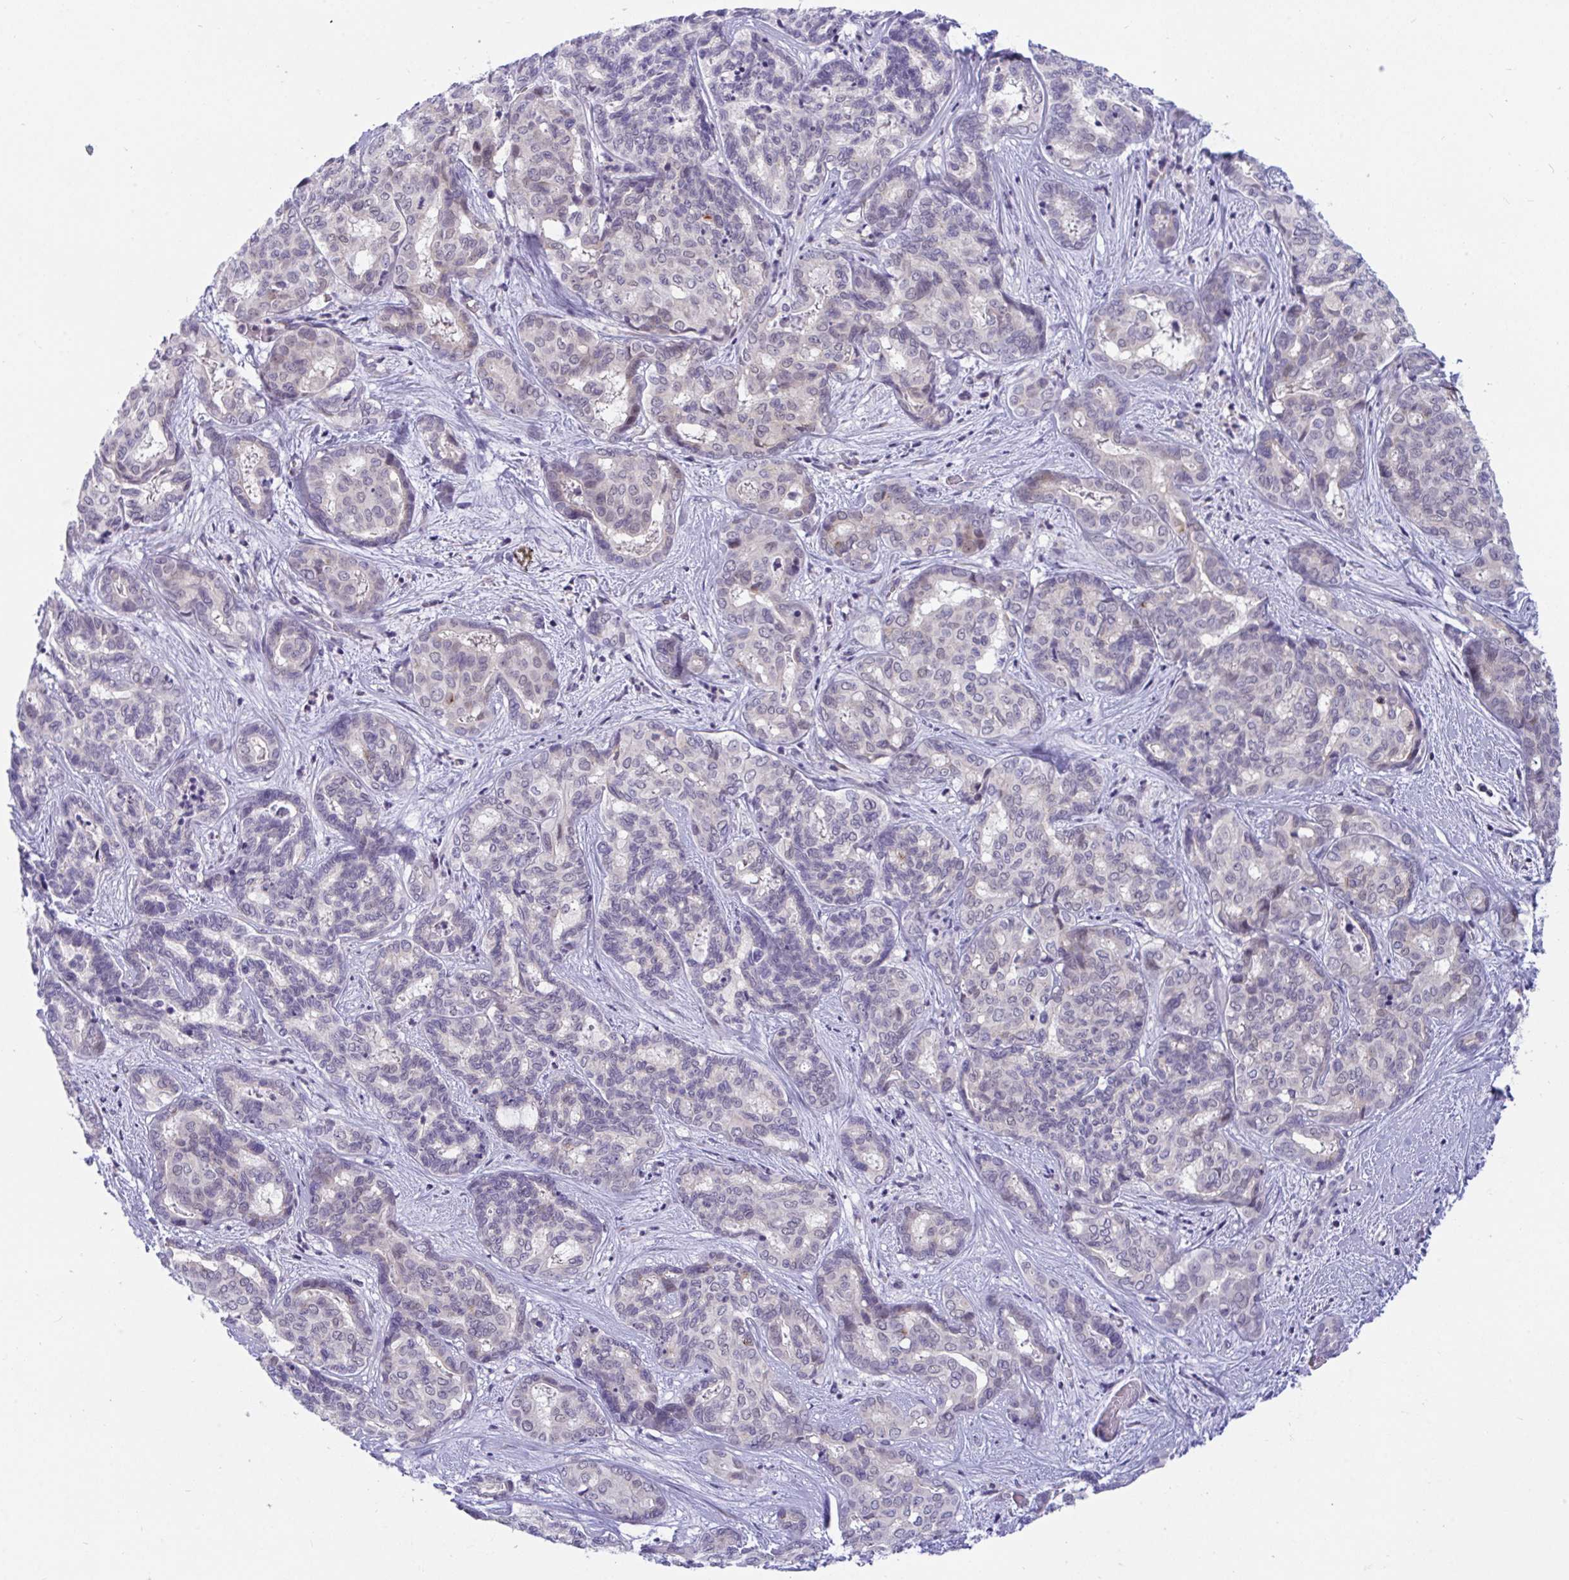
{"staining": {"intensity": "negative", "quantity": "none", "location": "none"}, "tissue": "liver cancer", "cell_type": "Tumor cells", "image_type": "cancer", "snomed": [{"axis": "morphology", "description": "Cholangiocarcinoma"}, {"axis": "topography", "description": "Liver"}], "caption": "Histopathology image shows no significant protein staining in tumor cells of liver cholangiocarcinoma.", "gene": "SNX11", "patient": {"sex": "female", "age": 64}}